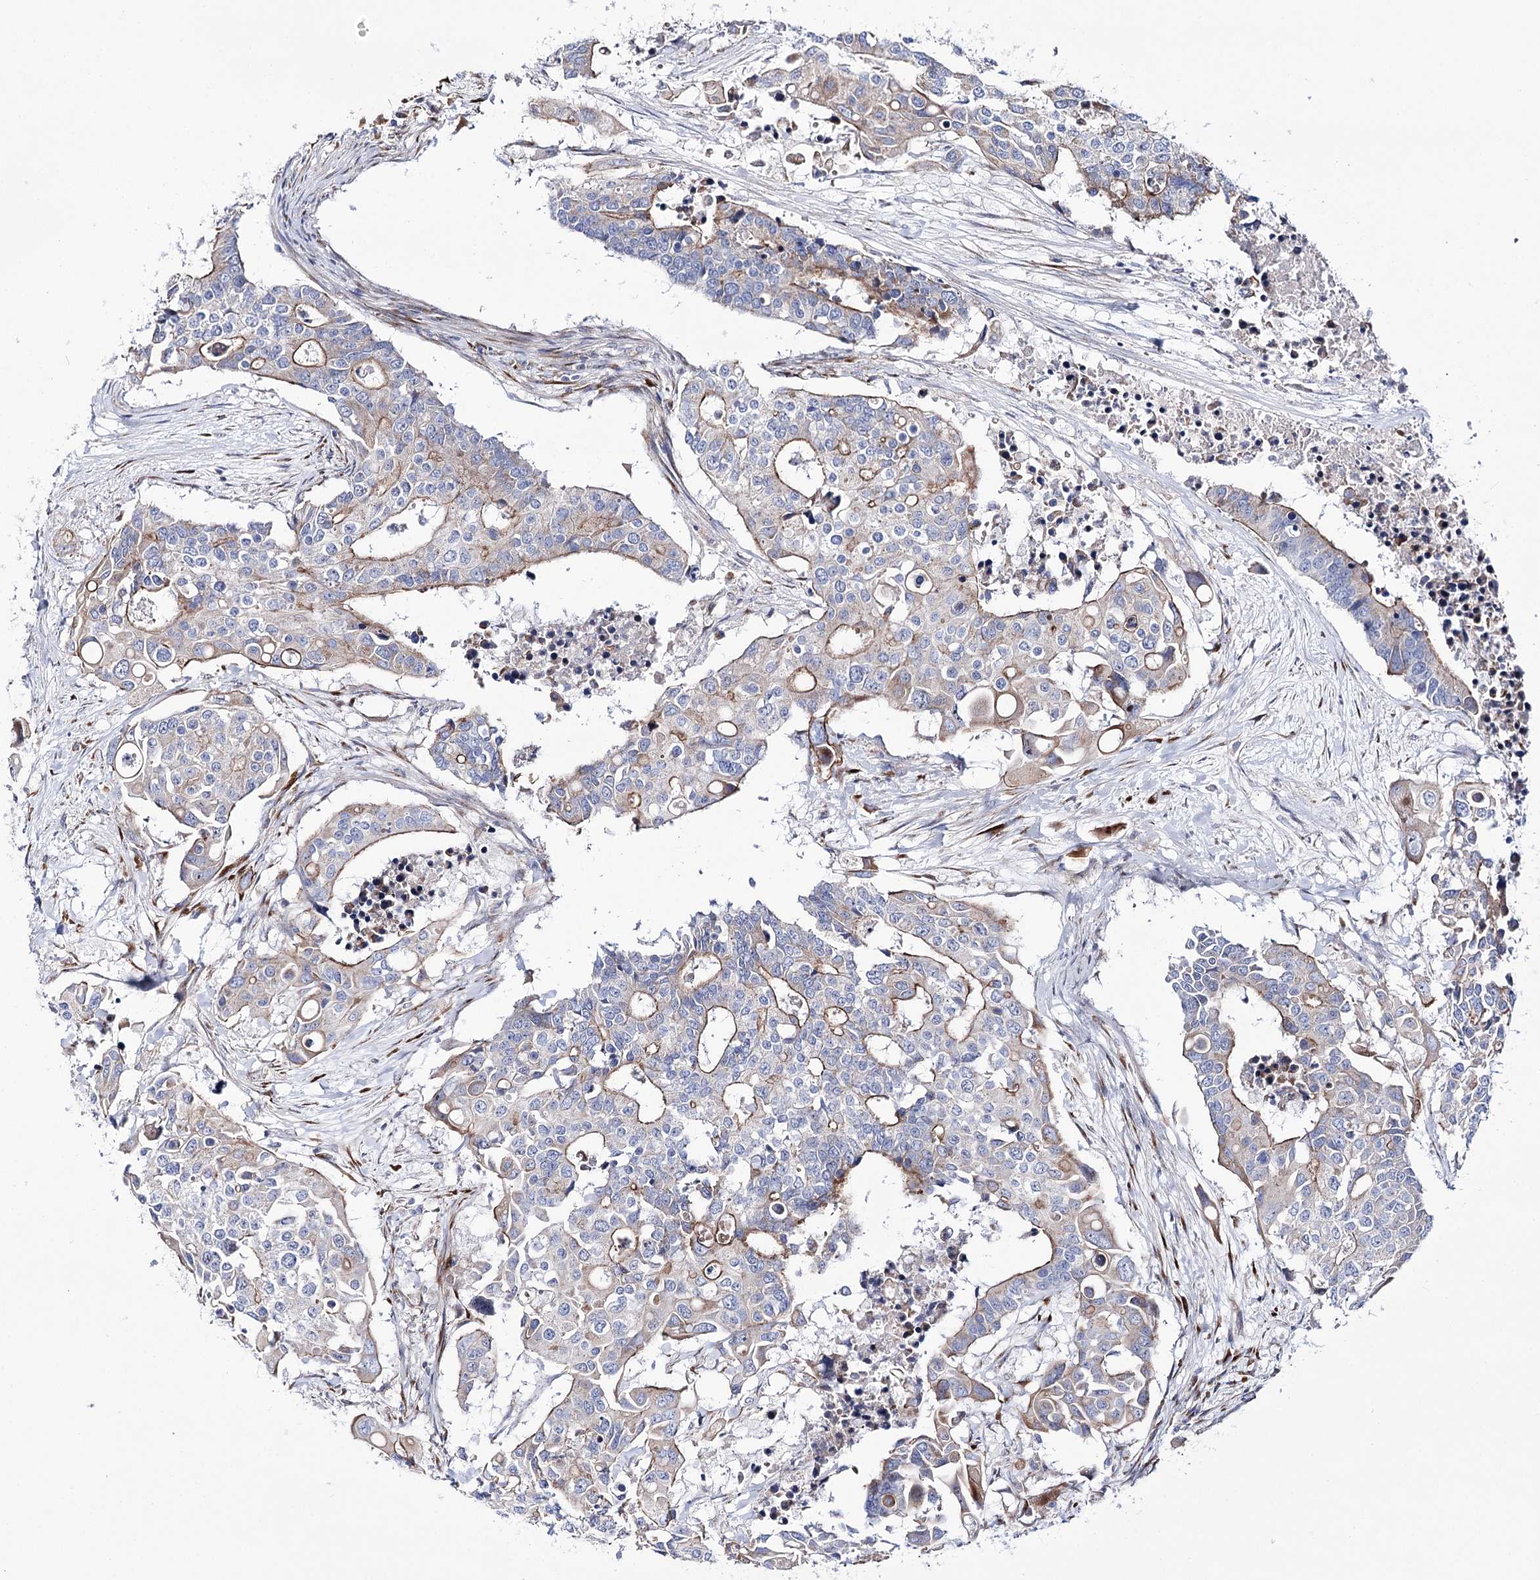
{"staining": {"intensity": "moderate", "quantity": "<25%", "location": "cytoplasmic/membranous"}, "tissue": "colorectal cancer", "cell_type": "Tumor cells", "image_type": "cancer", "snomed": [{"axis": "morphology", "description": "Adenocarcinoma, NOS"}, {"axis": "topography", "description": "Colon"}], "caption": "Colorectal cancer tissue reveals moderate cytoplasmic/membranous expression in approximately <25% of tumor cells, visualized by immunohistochemistry. Nuclei are stained in blue.", "gene": "METTL5", "patient": {"sex": "male", "age": 77}}